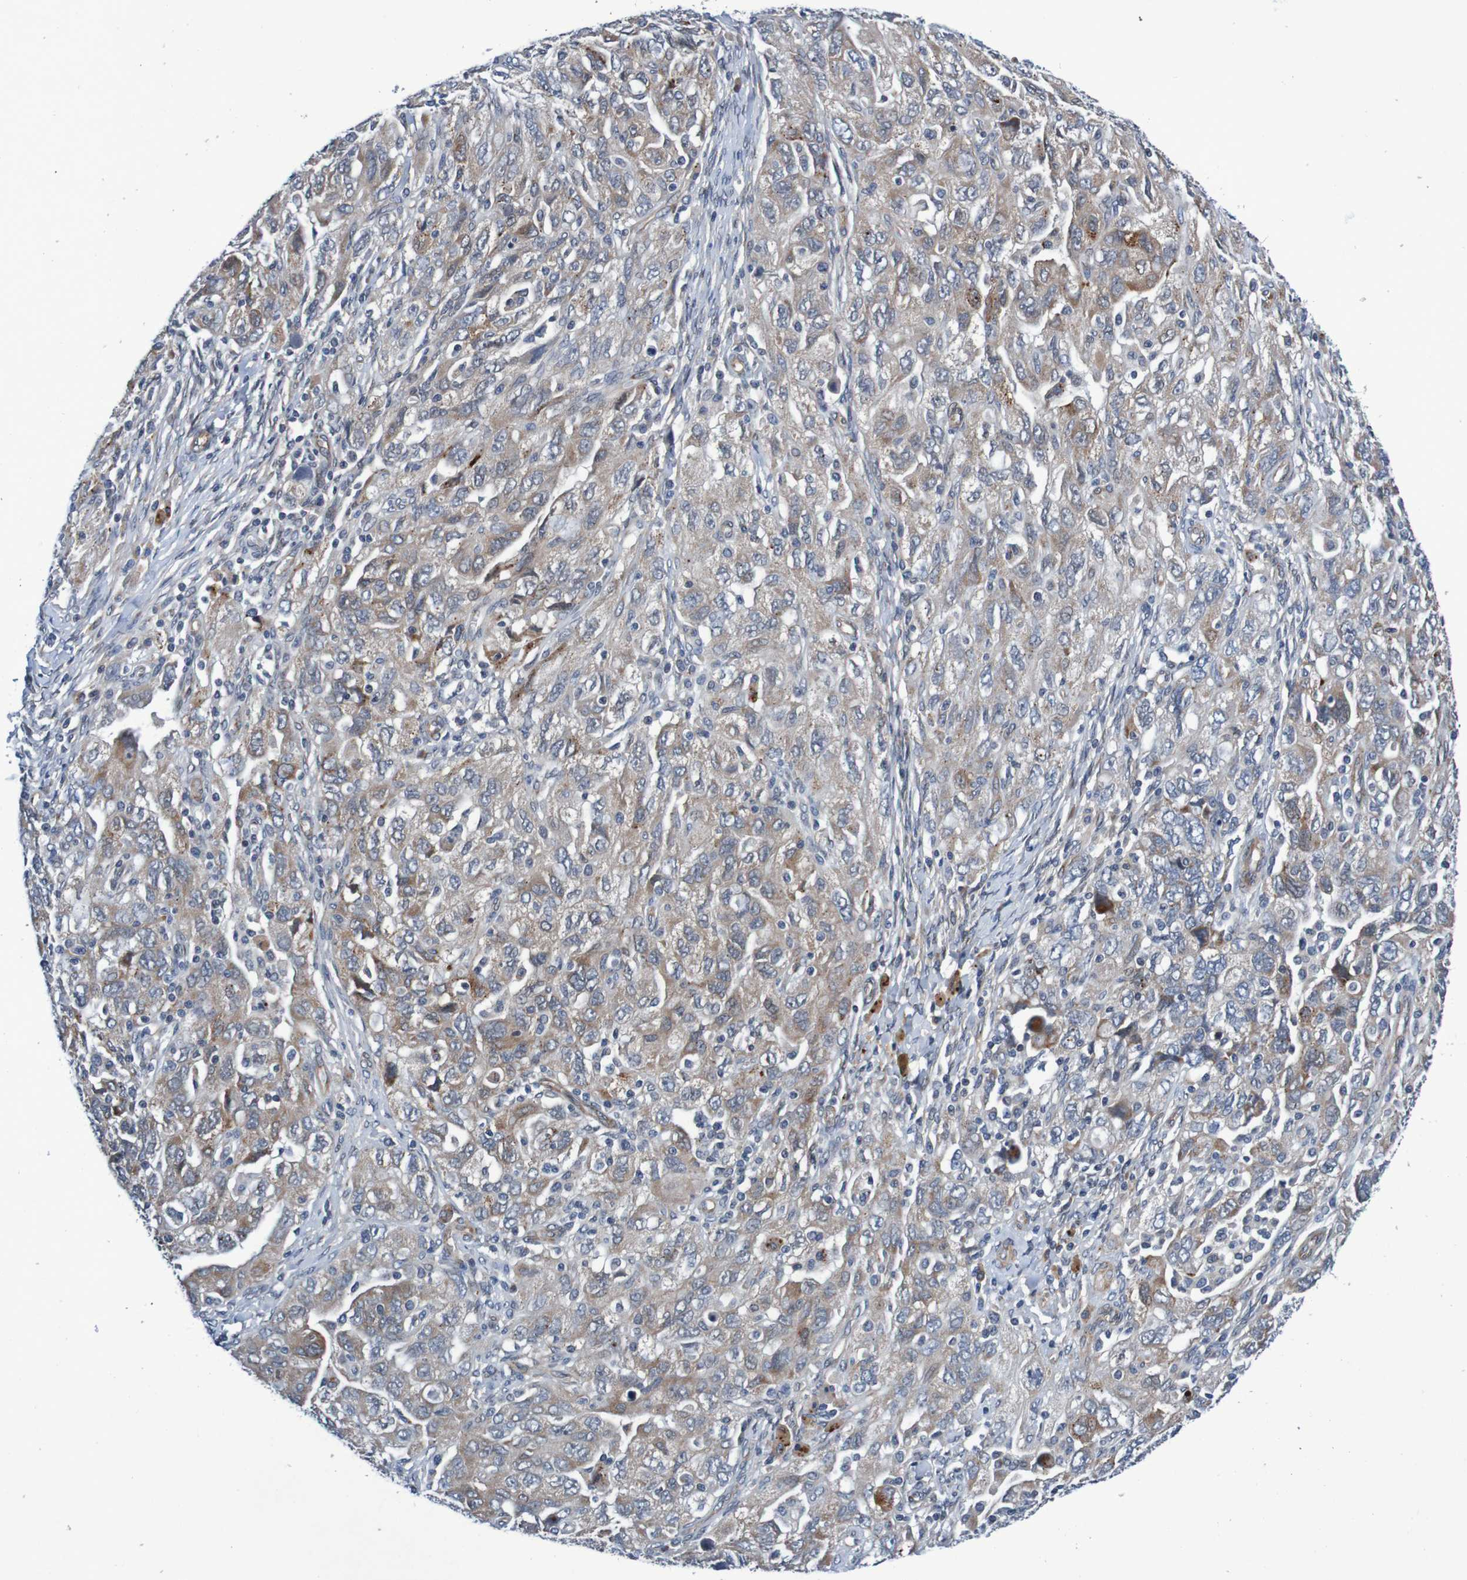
{"staining": {"intensity": "weak", "quantity": ">75%", "location": "cytoplasmic/membranous"}, "tissue": "ovarian cancer", "cell_type": "Tumor cells", "image_type": "cancer", "snomed": [{"axis": "morphology", "description": "Carcinoma, NOS"}, {"axis": "morphology", "description": "Cystadenocarcinoma, serous, NOS"}, {"axis": "topography", "description": "Ovary"}], "caption": "Ovarian serous cystadenocarcinoma stained with a protein marker displays weak staining in tumor cells.", "gene": "CPED1", "patient": {"sex": "female", "age": 69}}